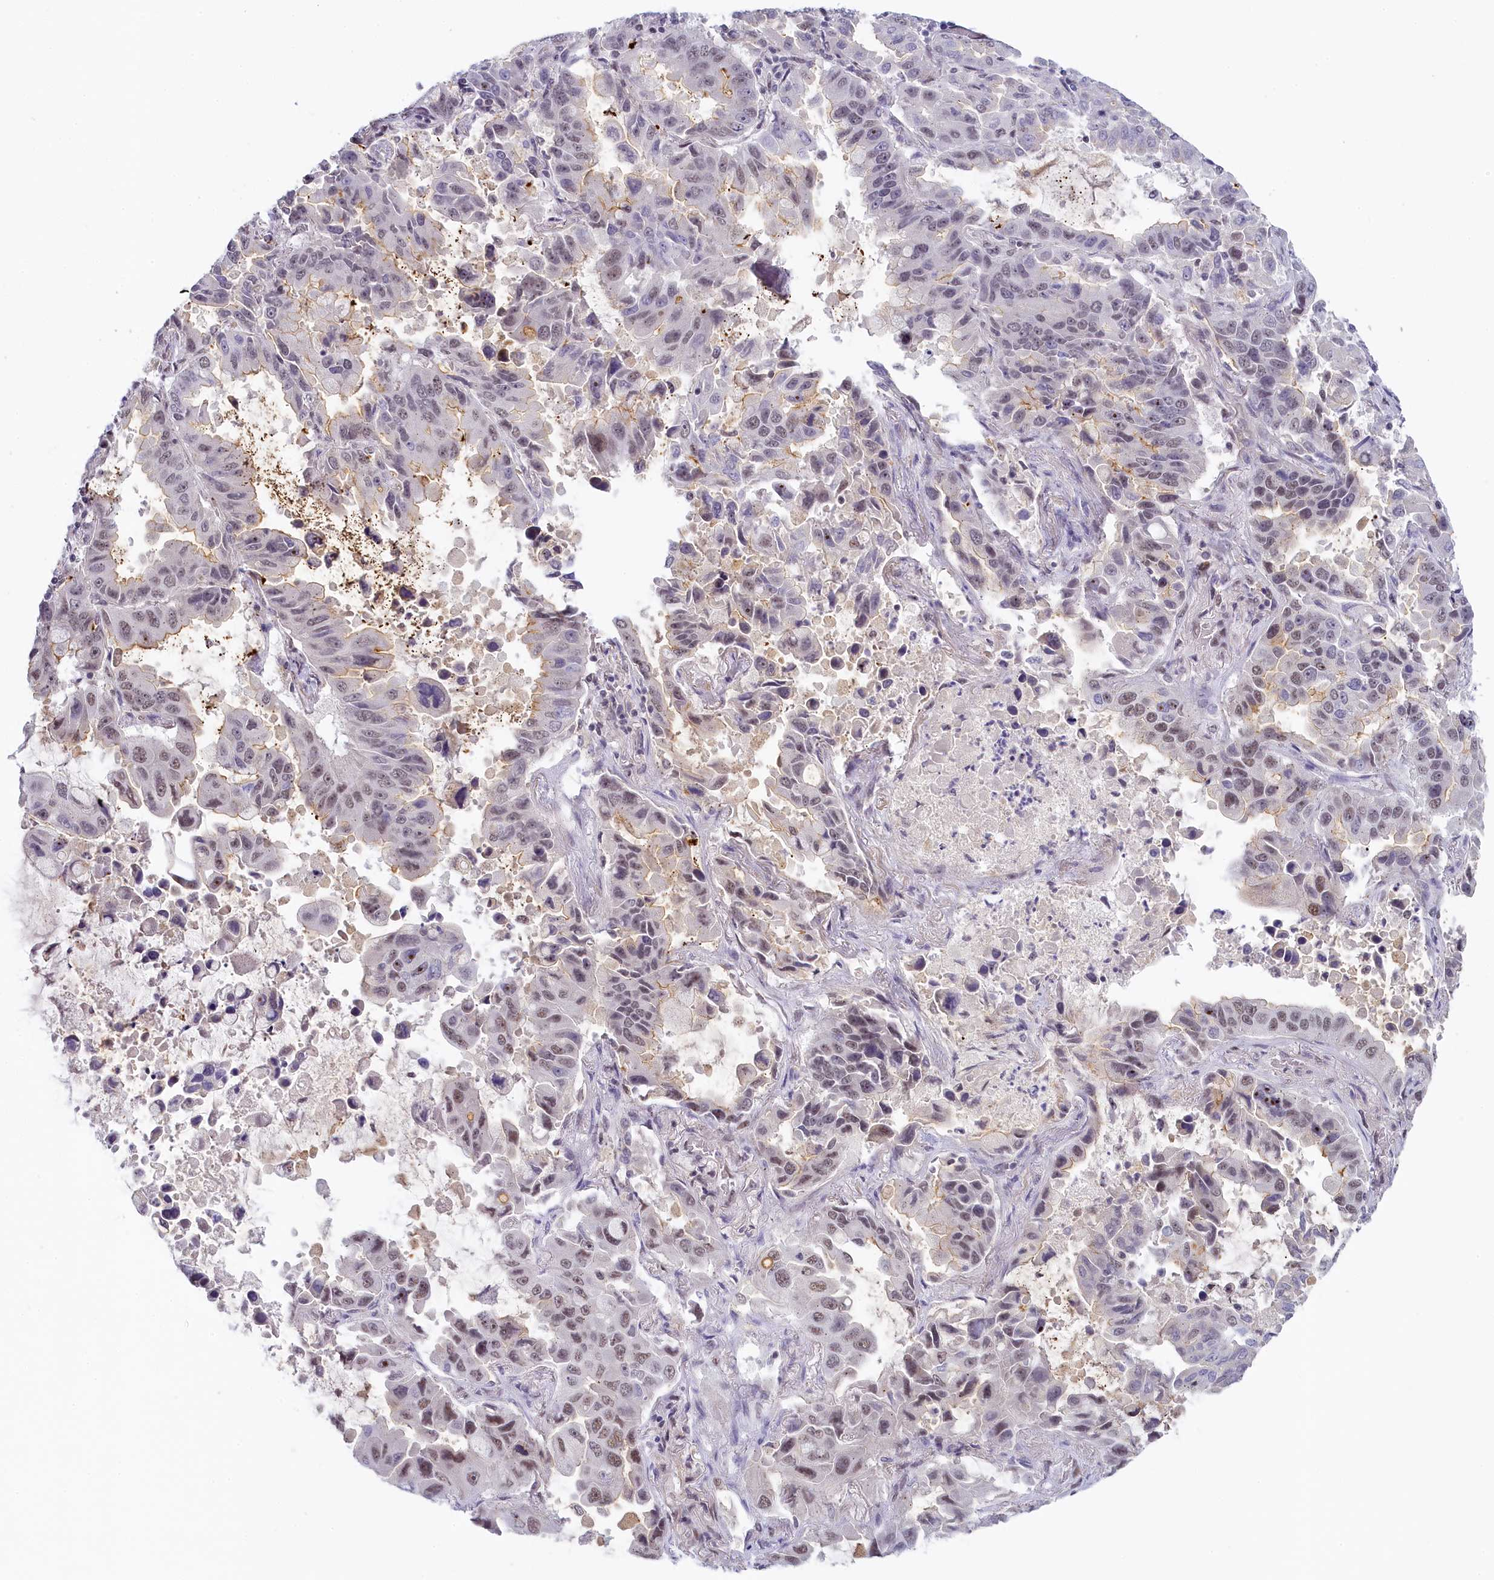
{"staining": {"intensity": "moderate", "quantity": "<25%", "location": "nuclear"}, "tissue": "lung cancer", "cell_type": "Tumor cells", "image_type": "cancer", "snomed": [{"axis": "morphology", "description": "Adenocarcinoma, NOS"}, {"axis": "topography", "description": "Lung"}], "caption": "Immunohistochemistry (IHC) micrograph of neoplastic tissue: adenocarcinoma (lung) stained using IHC shows low levels of moderate protein expression localized specifically in the nuclear of tumor cells, appearing as a nuclear brown color.", "gene": "SEC31B", "patient": {"sex": "male", "age": 64}}